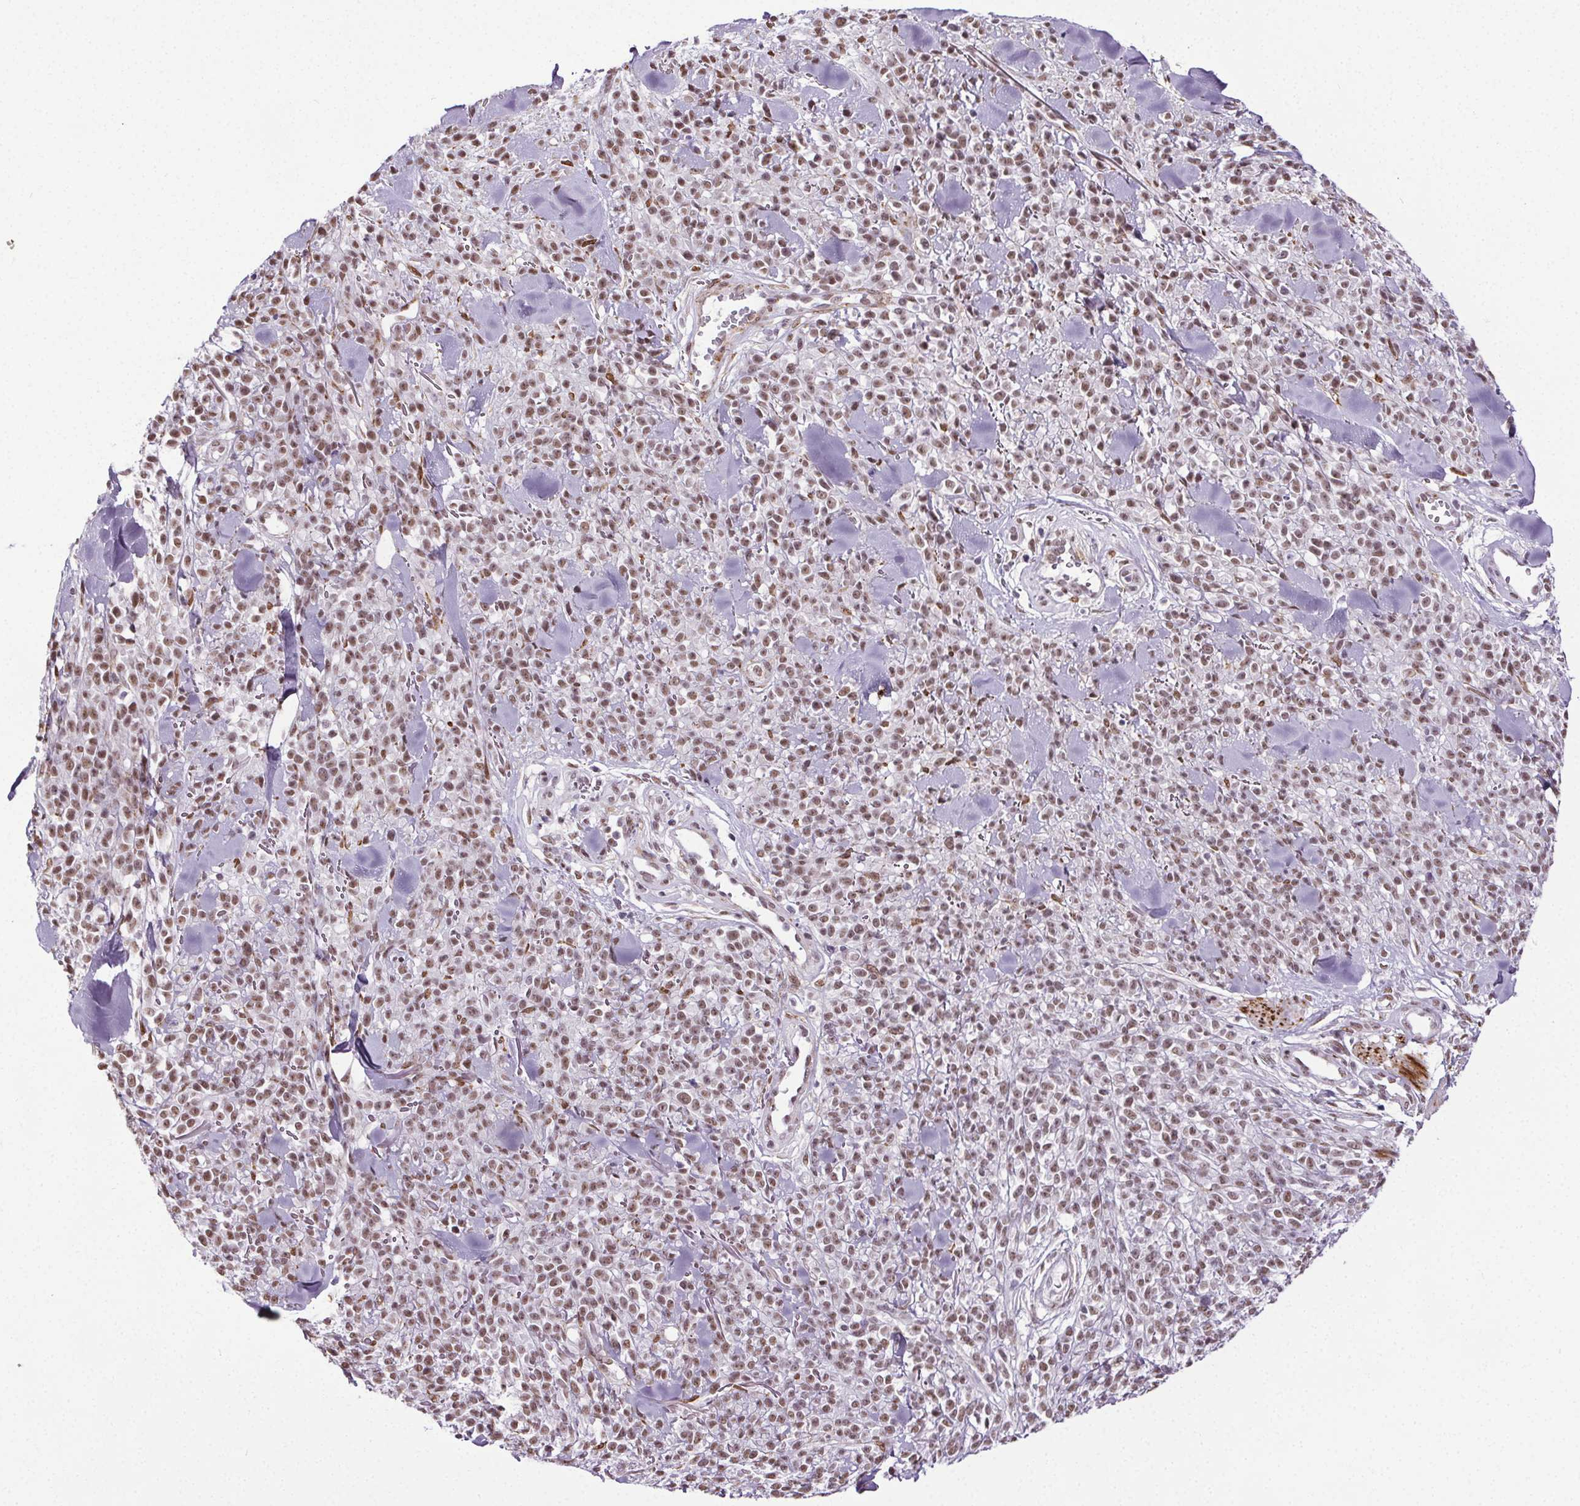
{"staining": {"intensity": "moderate", "quantity": ">75%", "location": "nuclear"}, "tissue": "melanoma", "cell_type": "Tumor cells", "image_type": "cancer", "snomed": [{"axis": "morphology", "description": "Malignant melanoma, NOS"}, {"axis": "topography", "description": "Skin"}, {"axis": "topography", "description": "Skin of trunk"}], "caption": "The photomicrograph exhibits staining of melanoma, revealing moderate nuclear protein staining (brown color) within tumor cells.", "gene": "GP6", "patient": {"sex": "male", "age": 74}}